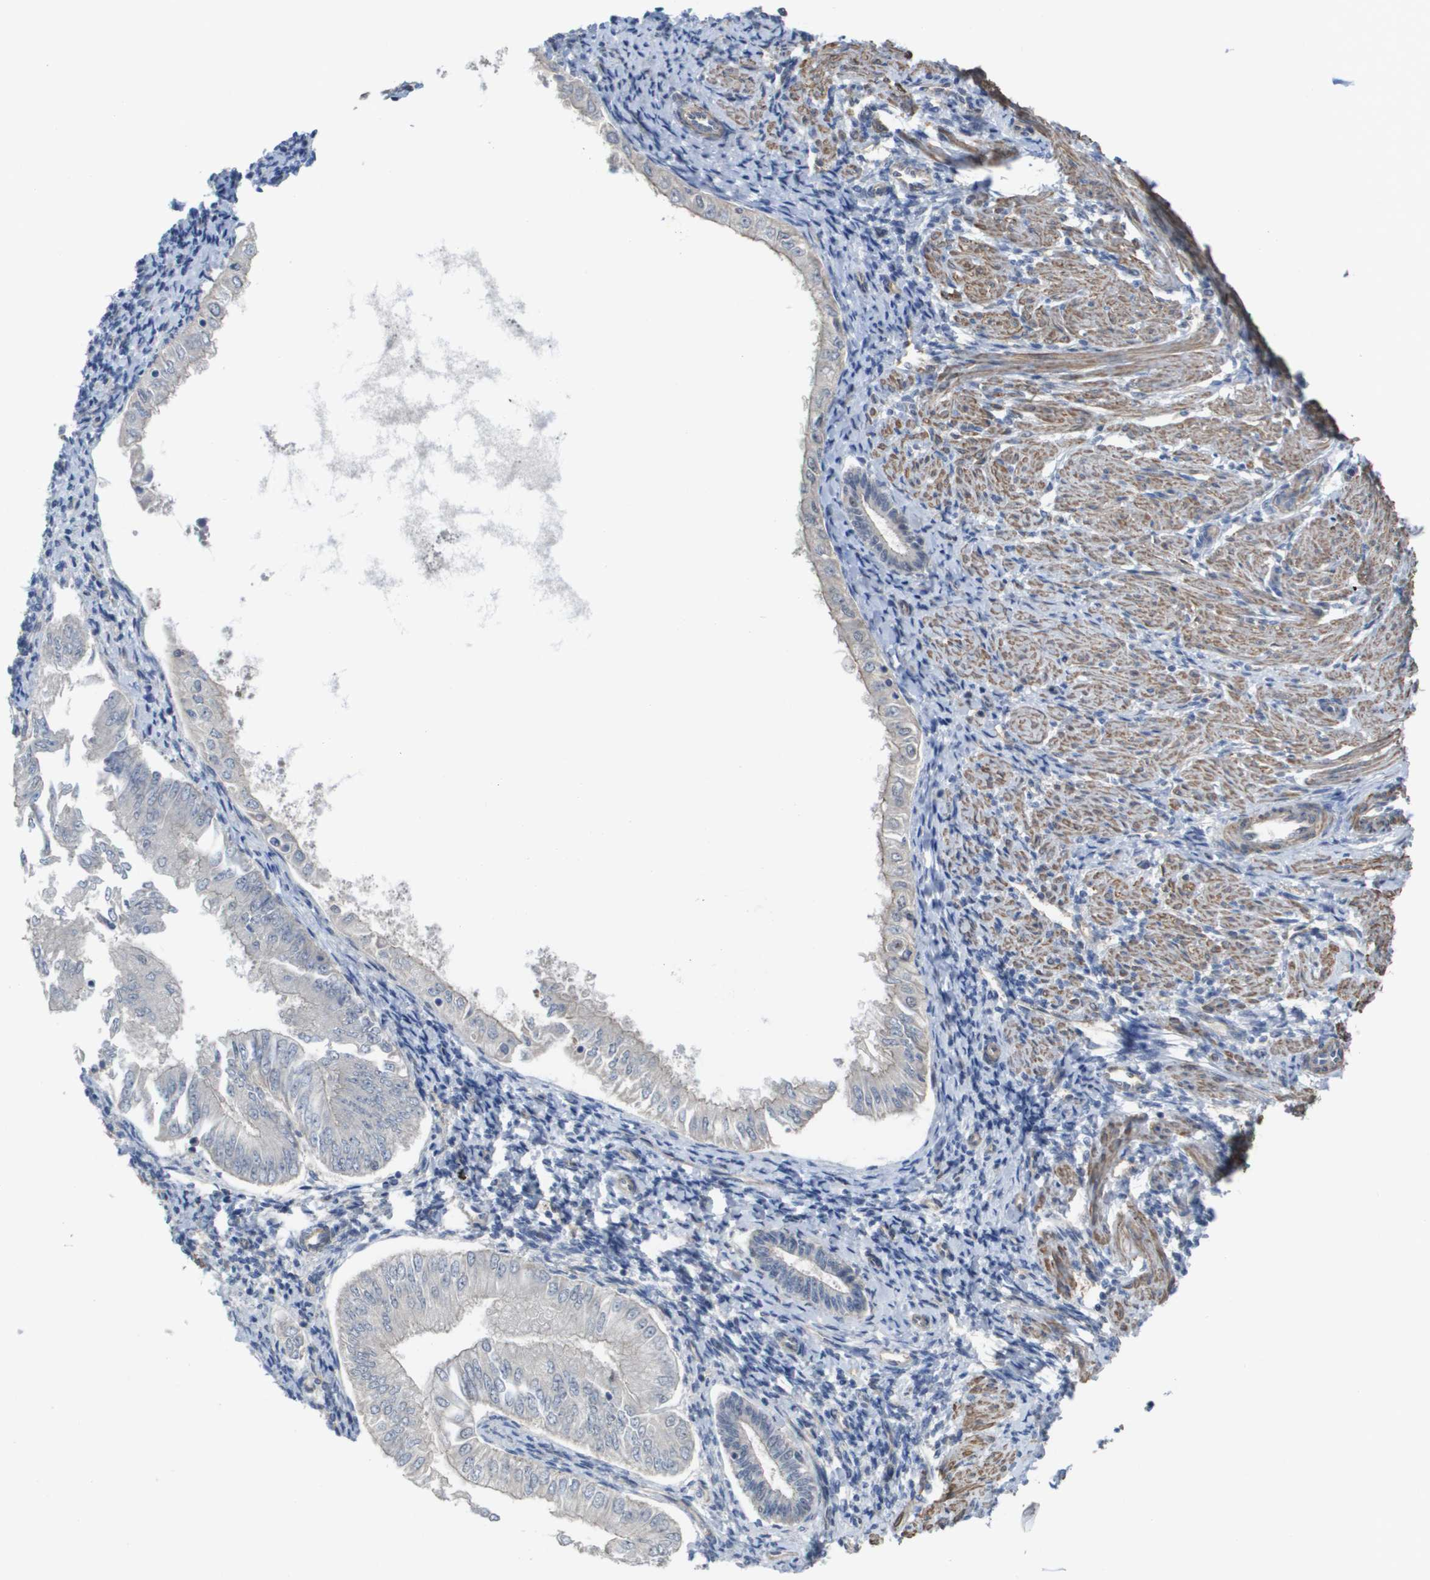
{"staining": {"intensity": "negative", "quantity": "none", "location": "none"}, "tissue": "endometrial cancer", "cell_type": "Tumor cells", "image_type": "cancer", "snomed": [{"axis": "morphology", "description": "Adenocarcinoma, NOS"}, {"axis": "topography", "description": "Endometrium"}], "caption": "Protein analysis of endometrial cancer displays no significant expression in tumor cells.", "gene": "RNF112", "patient": {"sex": "female", "age": 53}}